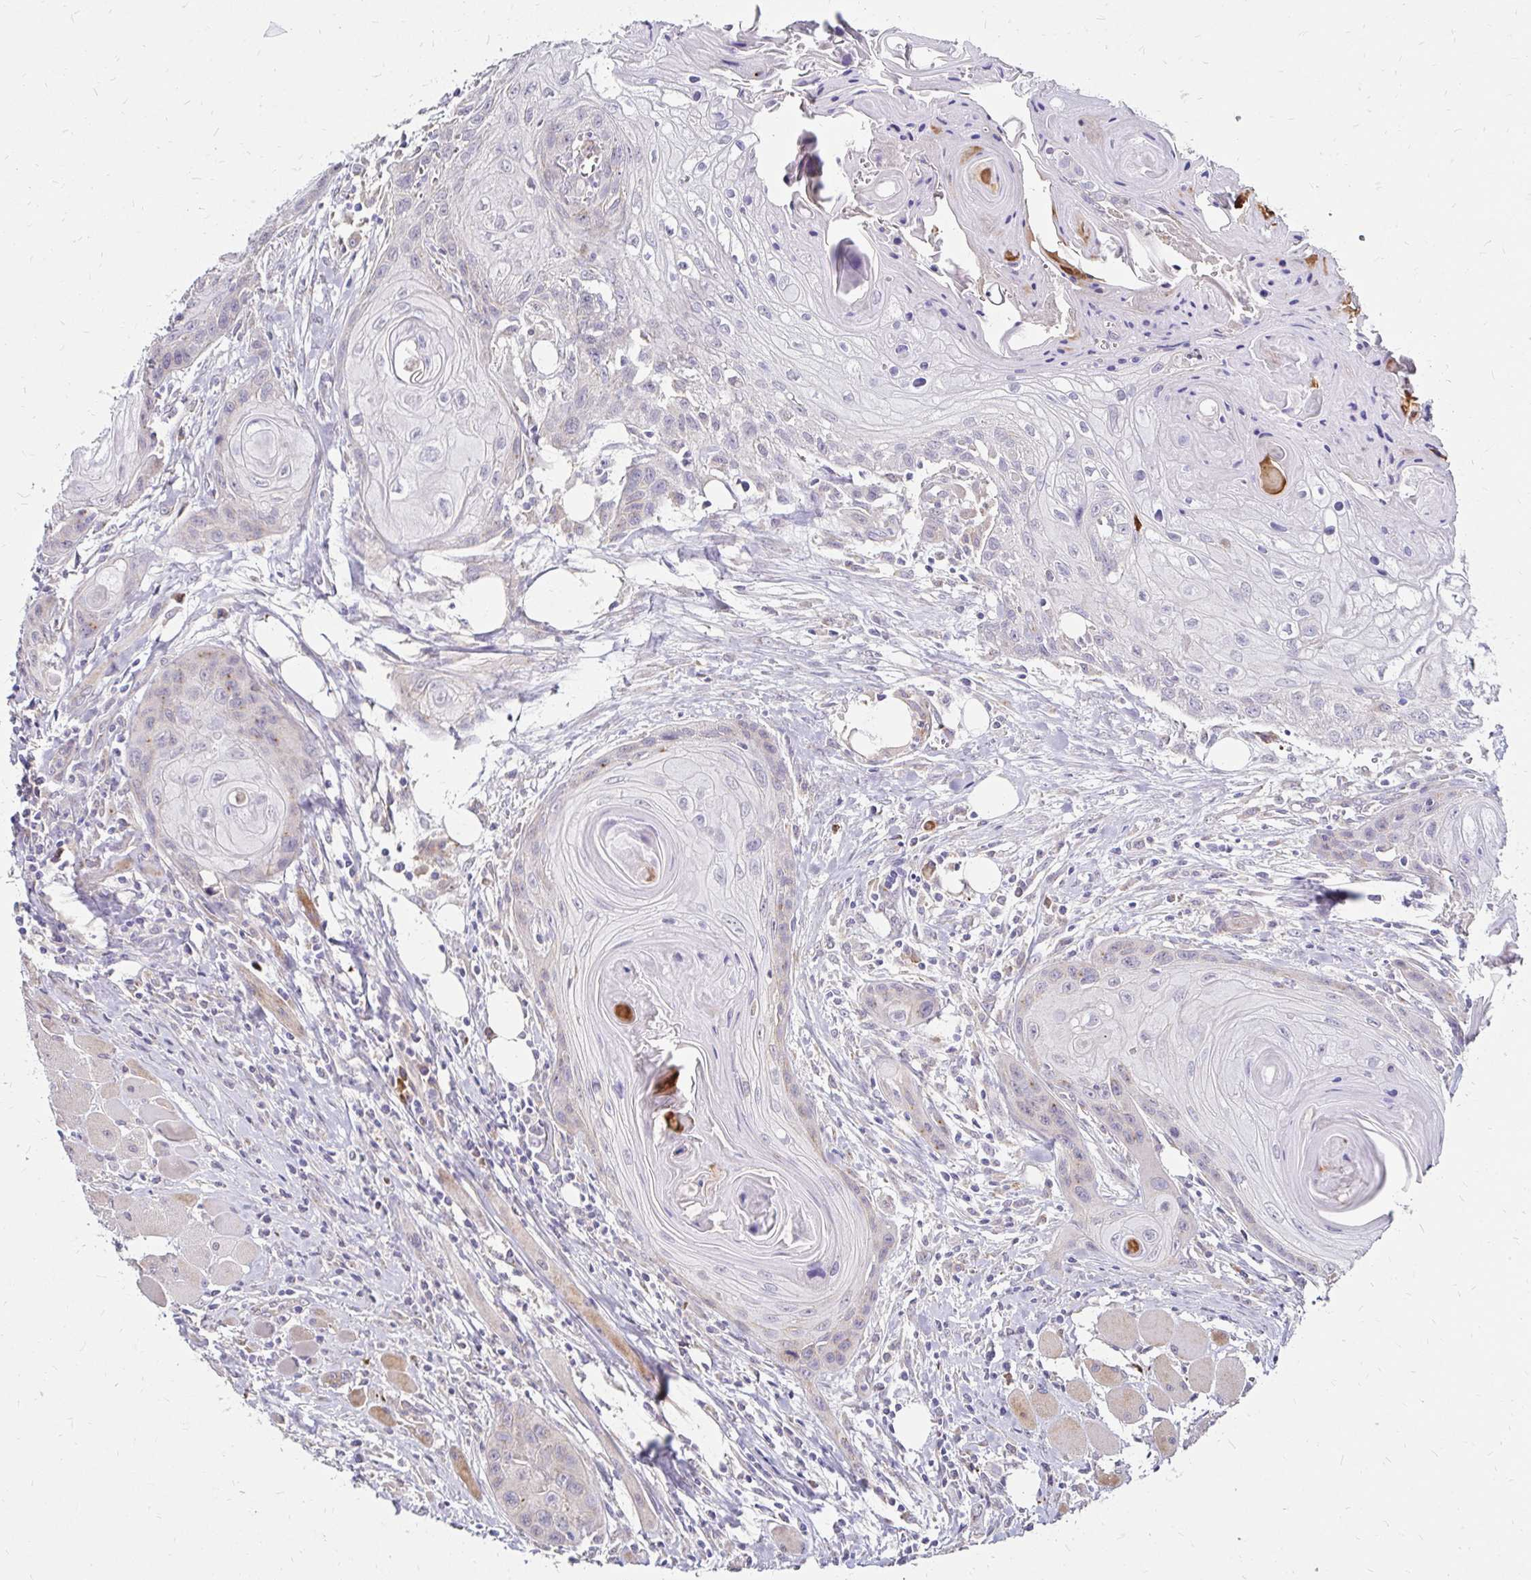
{"staining": {"intensity": "weak", "quantity": "25%-75%", "location": "cytoplasmic/membranous"}, "tissue": "head and neck cancer", "cell_type": "Tumor cells", "image_type": "cancer", "snomed": [{"axis": "morphology", "description": "Squamous cell carcinoma, NOS"}, {"axis": "topography", "description": "Oral tissue"}, {"axis": "topography", "description": "Head-Neck"}], "caption": "A brown stain shows weak cytoplasmic/membranous positivity of a protein in head and neck squamous cell carcinoma tumor cells.", "gene": "PRIMA1", "patient": {"sex": "male", "age": 58}}